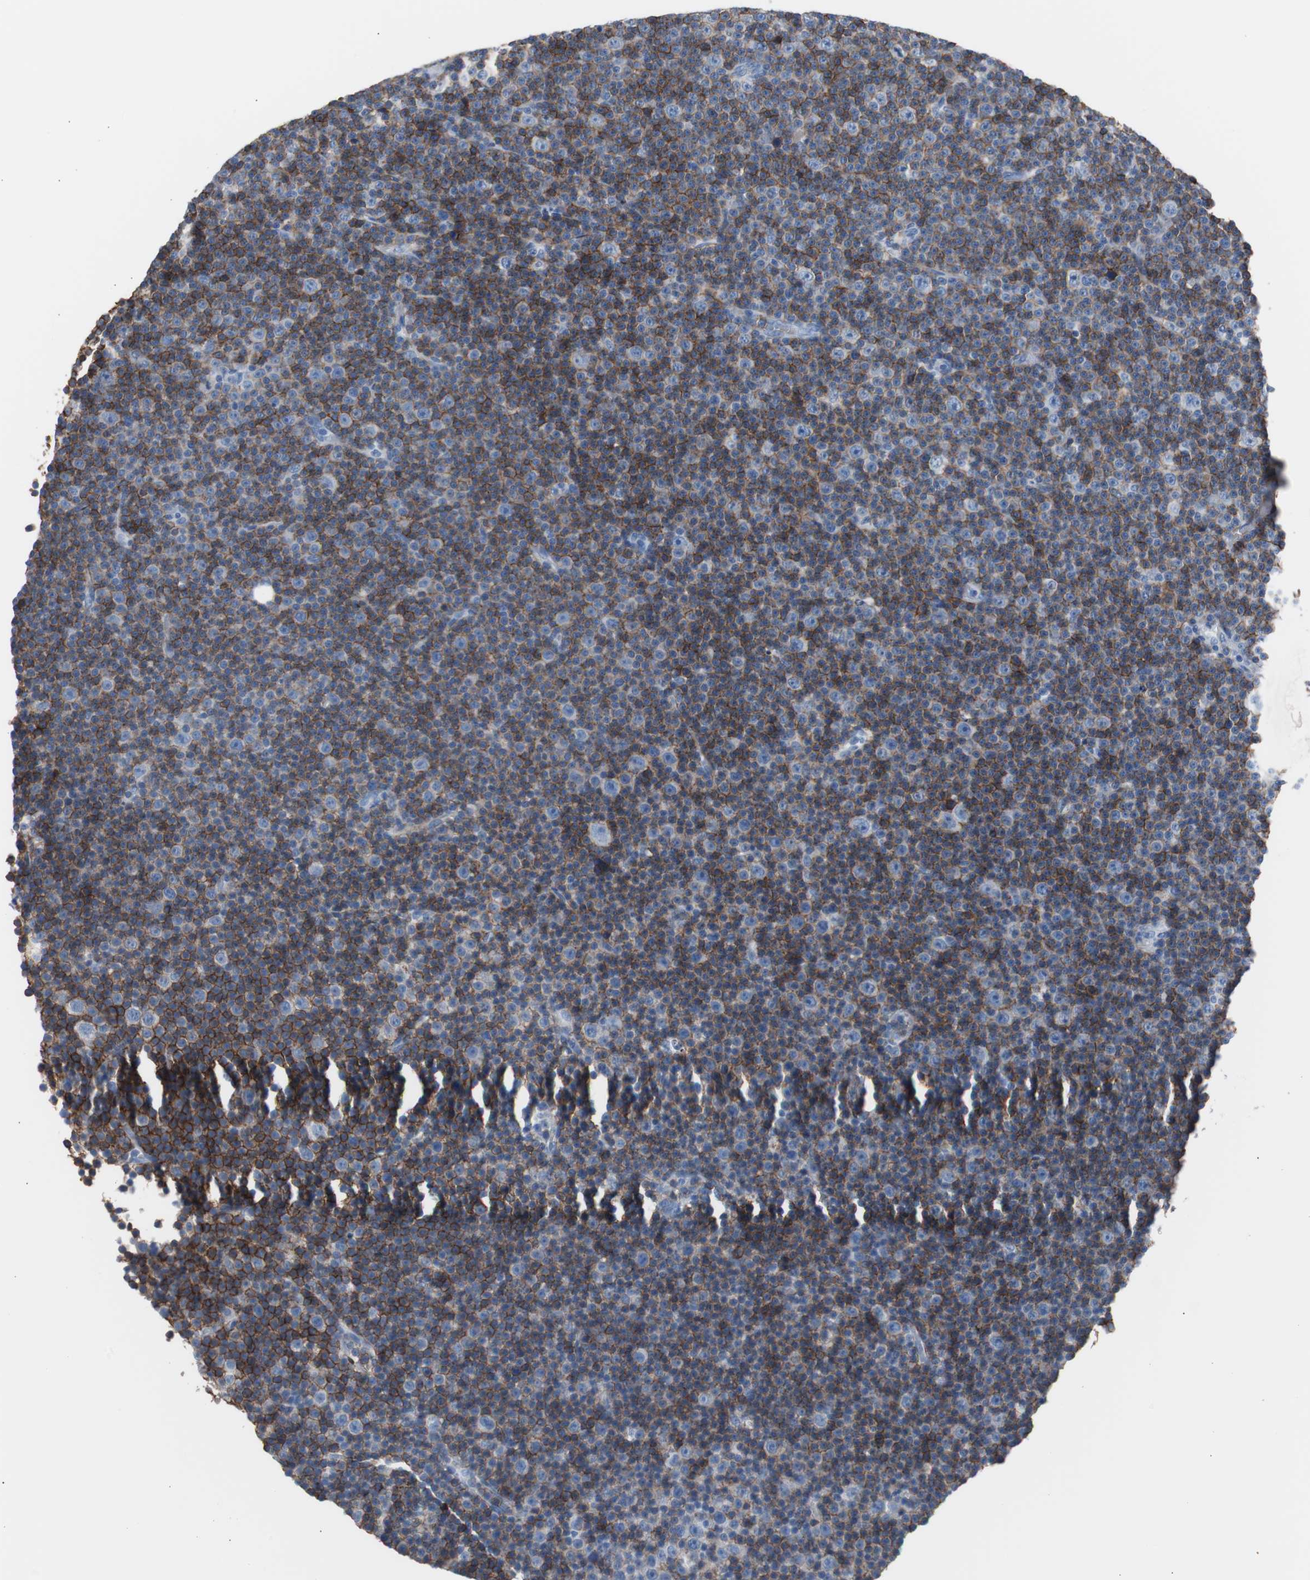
{"staining": {"intensity": "strong", "quantity": ">75%", "location": "cytoplasmic/membranous"}, "tissue": "lymphoma", "cell_type": "Tumor cells", "image_type": "cancer", "snomed": [{"axis": "morphology", "description": "Malignant lymphoma, non-Hodgkin's type, Low grade"}, {"axis": "topography", "description": "Lymph node"}], "caption": "IHC (DAB) staining of low-grade malignant lymphoma, non-Hodgkin's type displays strong cytoplasmic/membranous protein expression in about >75% of tumor cells. The staining is performed using DAB (3,3'-diaminobenzidine) brown chromogen to label protein expression. The nuclei are counter-stained blue using hematoxylin.", "gene": "FCGR2B", "patient": {"sex": "female", "age": 67}}